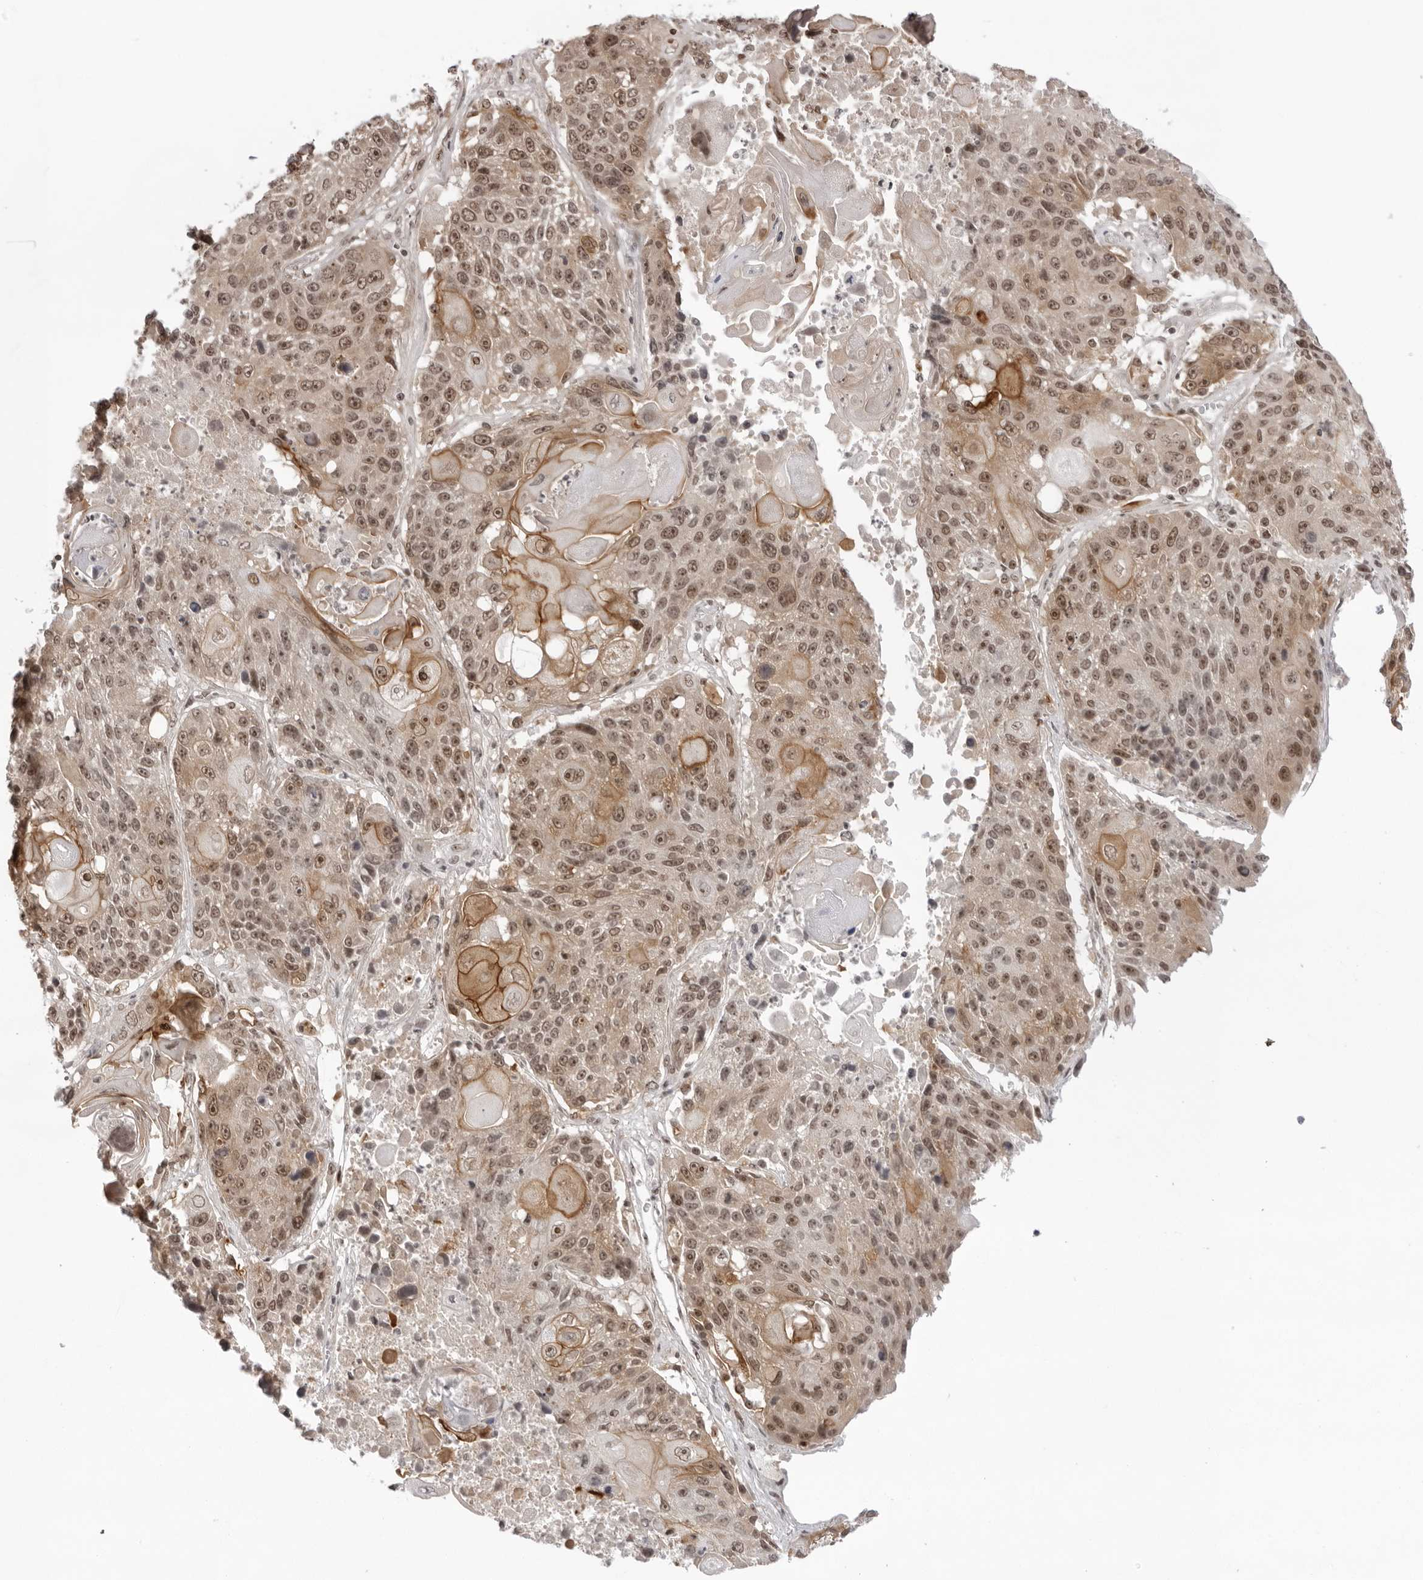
{"staining": {"intensity": "moderate", "quantity": ">75%", "location": "cytoplasmic/membranous,nuclear"}, "tissue": "lung cancer", "cell_type": "Tumor cells", "image_type": "cancer", "snomed": [{"axis": "morphology", "description": "Squamous cell carcinoma, NOS"}, {"axis": "topography", "description": "Lung"}], "caption": "This micrograph shows immunohistochemistry (IHC) staining of human squamous cell carcinoma (lung), with medium moderate cytoplasmic/membranous and nuclear staining in approximately >75% of tumor cells.", "gene": "EXOSC10", "patient": {"sex": "male", "age": 61}}